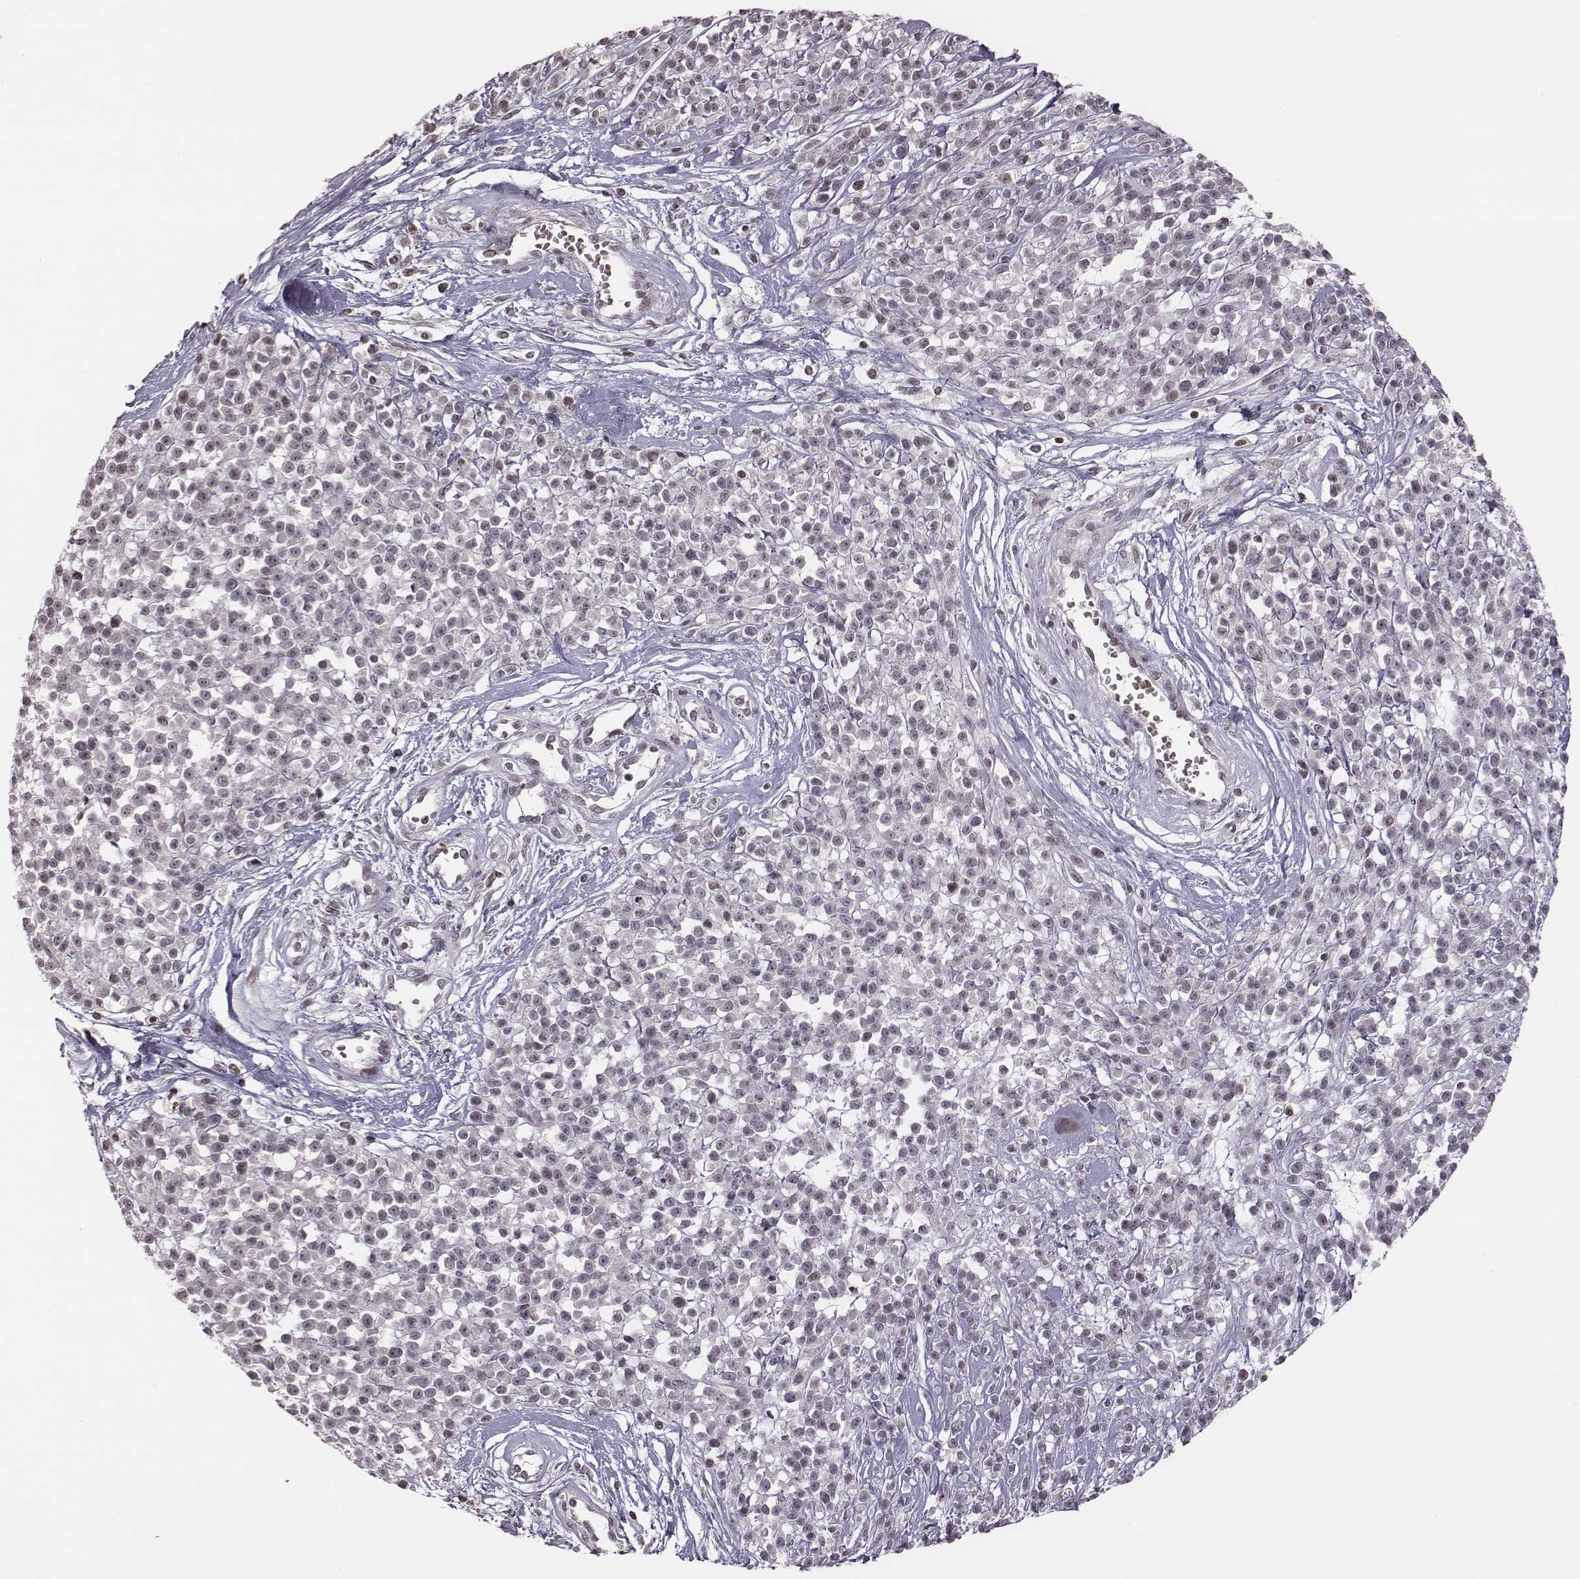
{"staining": {"intensity": "negative", "quantity": "none", "location": "none"}, "tissue": "melanoma", "cell_type": "Tumor cells", "image_type": "cancer", "snomed": [{"axis": "morphology", "description": "Malignant melanoma, NOS"}, {"axis": "topography", "description": "Skin"}, {"axis": "topography", "description": "Skin of trunk"}], "caption": "An IHC image of melanoma is shown. There is no staining in tumor cells of melanoma. The staining is performed using DAB (3,3'-diaminobenzidine) brown chromogen with nuclei counter-stained in using hematoxylin.", "gene": "GRM4", "patient": {"sex": "male", "age": 74}}